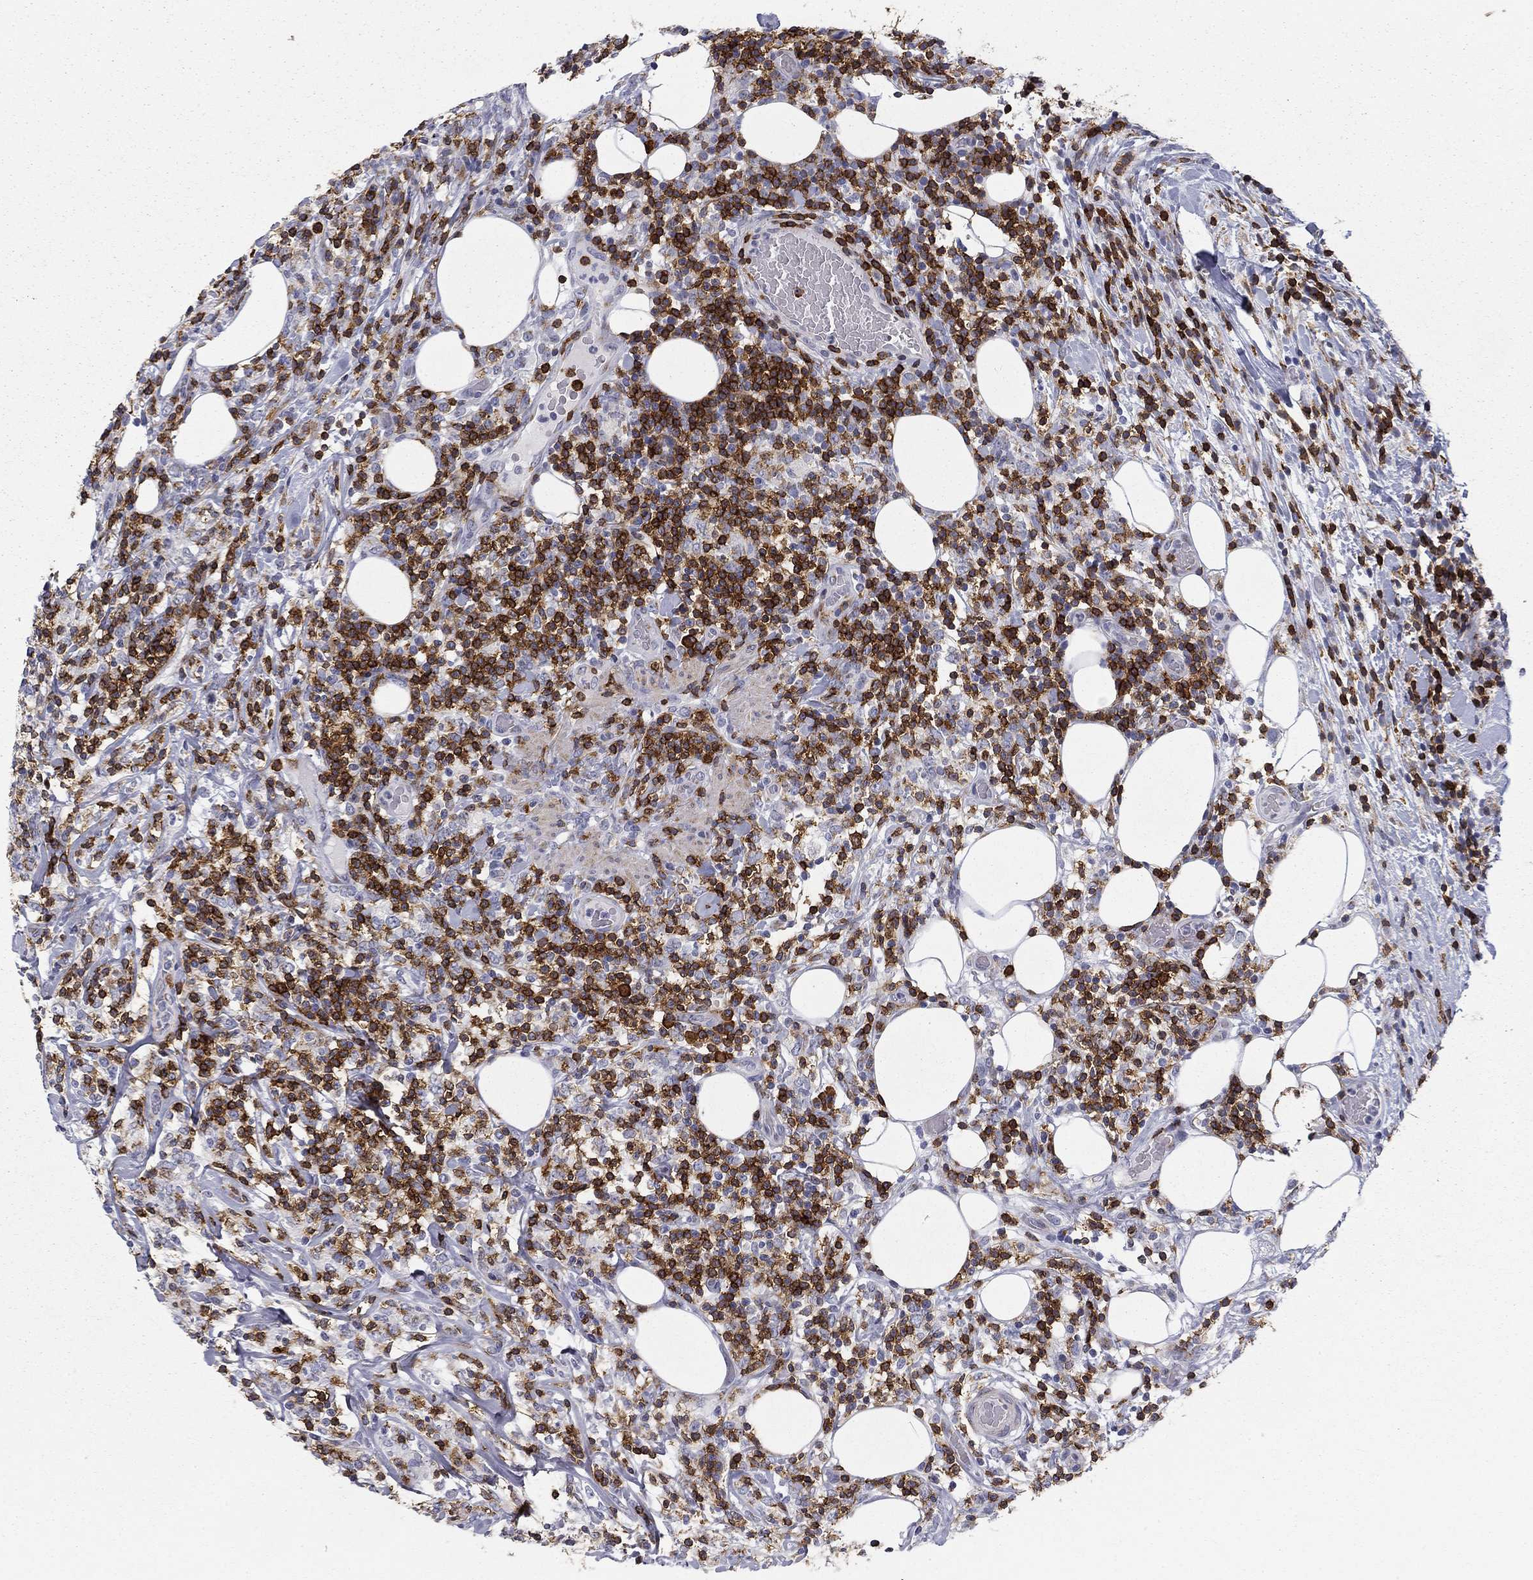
{"staining": {"intensity": "strong", "quantity": "25%-75%", "location": "cytoplasmic/membranous"}, "tissue": "lymphoma", "cell_type": "Tumor cells", "image_type": "cancer", "snomed": [{"axis": "morphology", "description": "Malignant lymphoma, non-Hodgkin's type, High grade"}, {"axis": "topography", "description": "Lymph node"}], "caption": "Immunohistochemical staining of human malignant lymphoma, non-Hodgkin's type (high-grade) demonstrates high levels of strong cytoplasmic/membranous expression in about 25%-75% of tumor cells.", "gene": "TRAT1", "patient": {"sex": "female", "age": 84}}